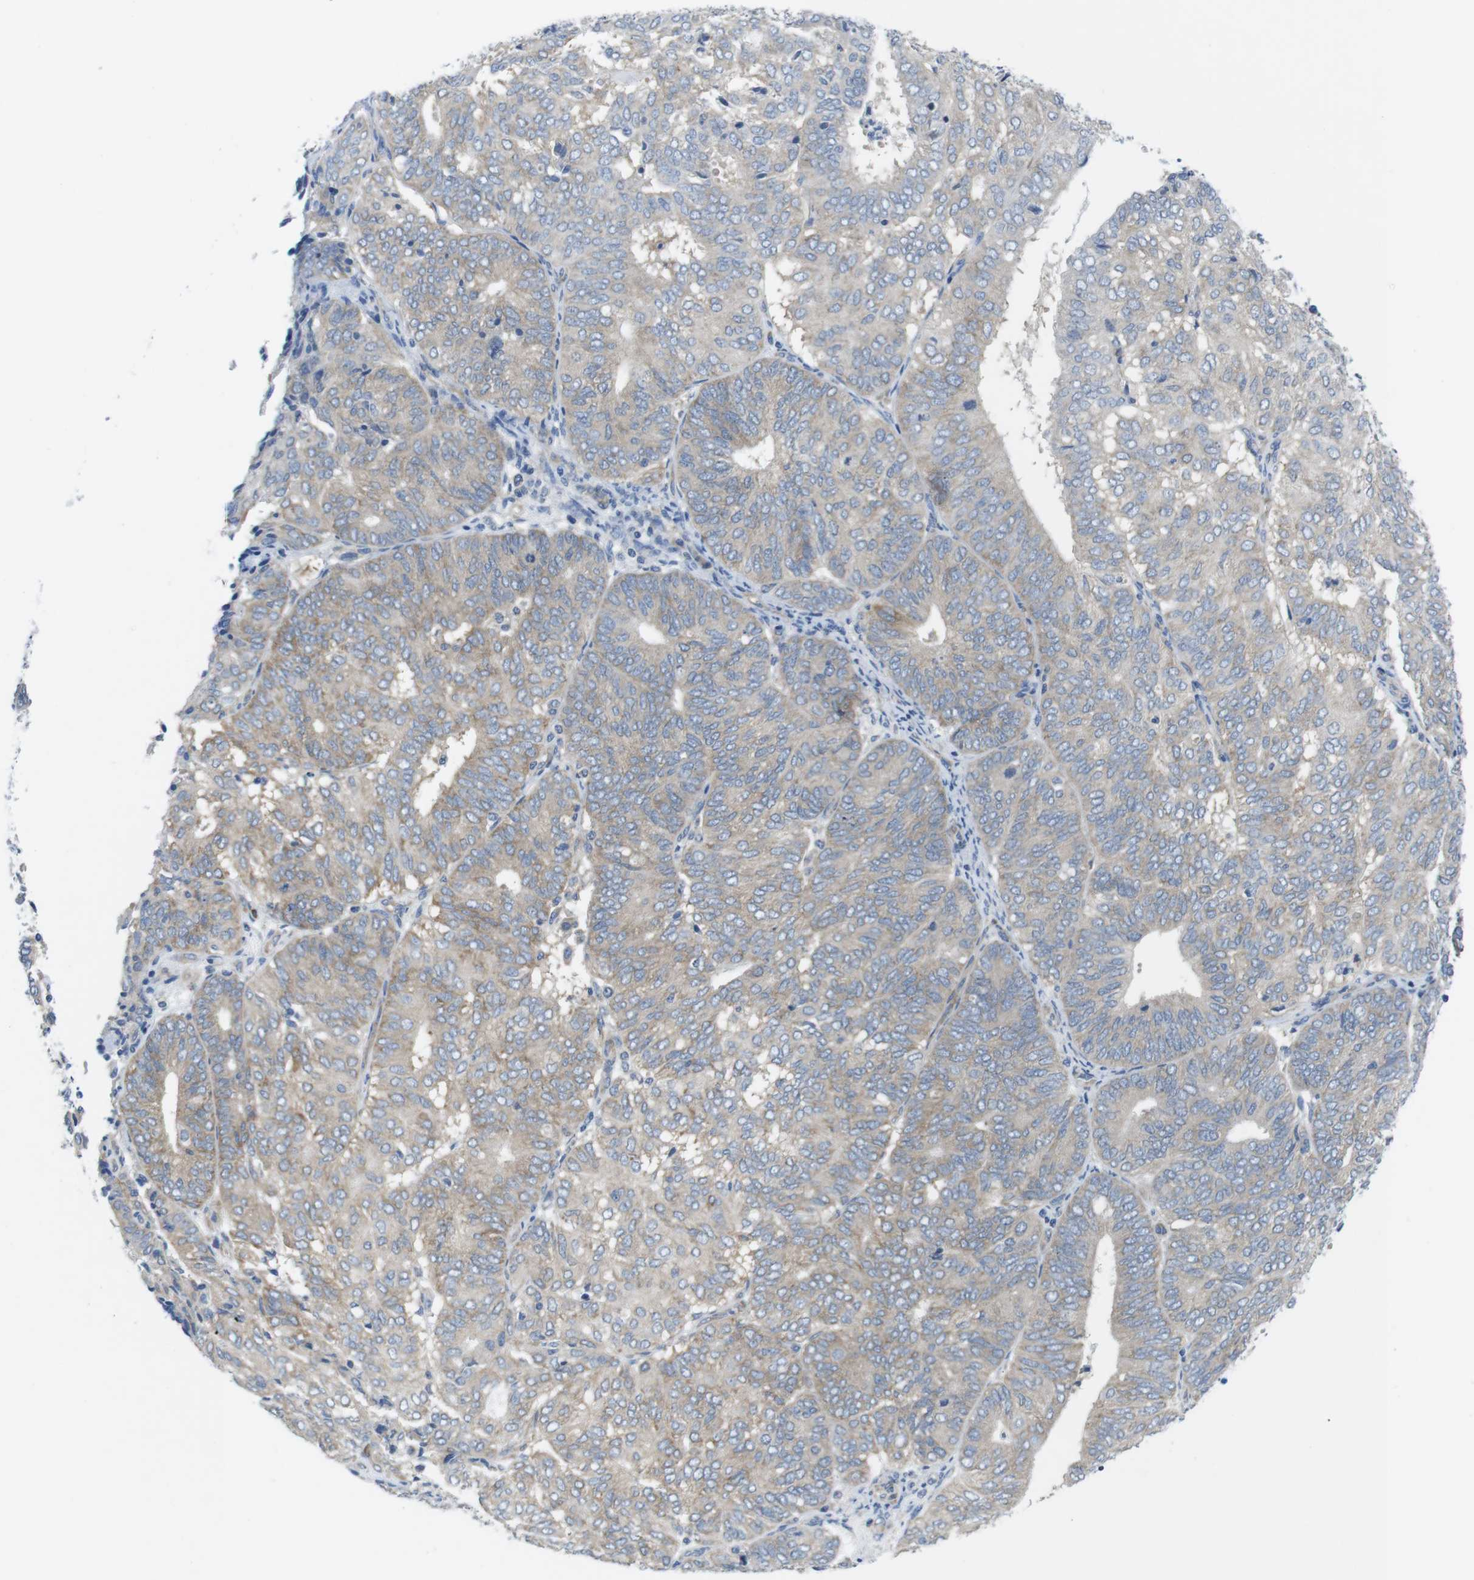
{"staining": {"intensity": "weak", "quantity": "<25%", "location": "cytoplasmic/membranous"}, "tissue": "endometrial cancer", "cell_type": "Tumor cells", "image_type": "cancer", "snomed": [{"axis": "morphology", "description": "Adenocarcinoma, NOS"}, {"axis": "topography", "description": "Uterus"}], "caption": "High magnification brightfield microscopy of endometrial cancer (adenocarcinoma) stained with DAB (brown) and counterstained with hematoxylin (blue): tumor cells show no significant expression. Nuclei are stained in blue.", "gene": "DCLK1", "patient": {"sex": "female", "age": 60}}